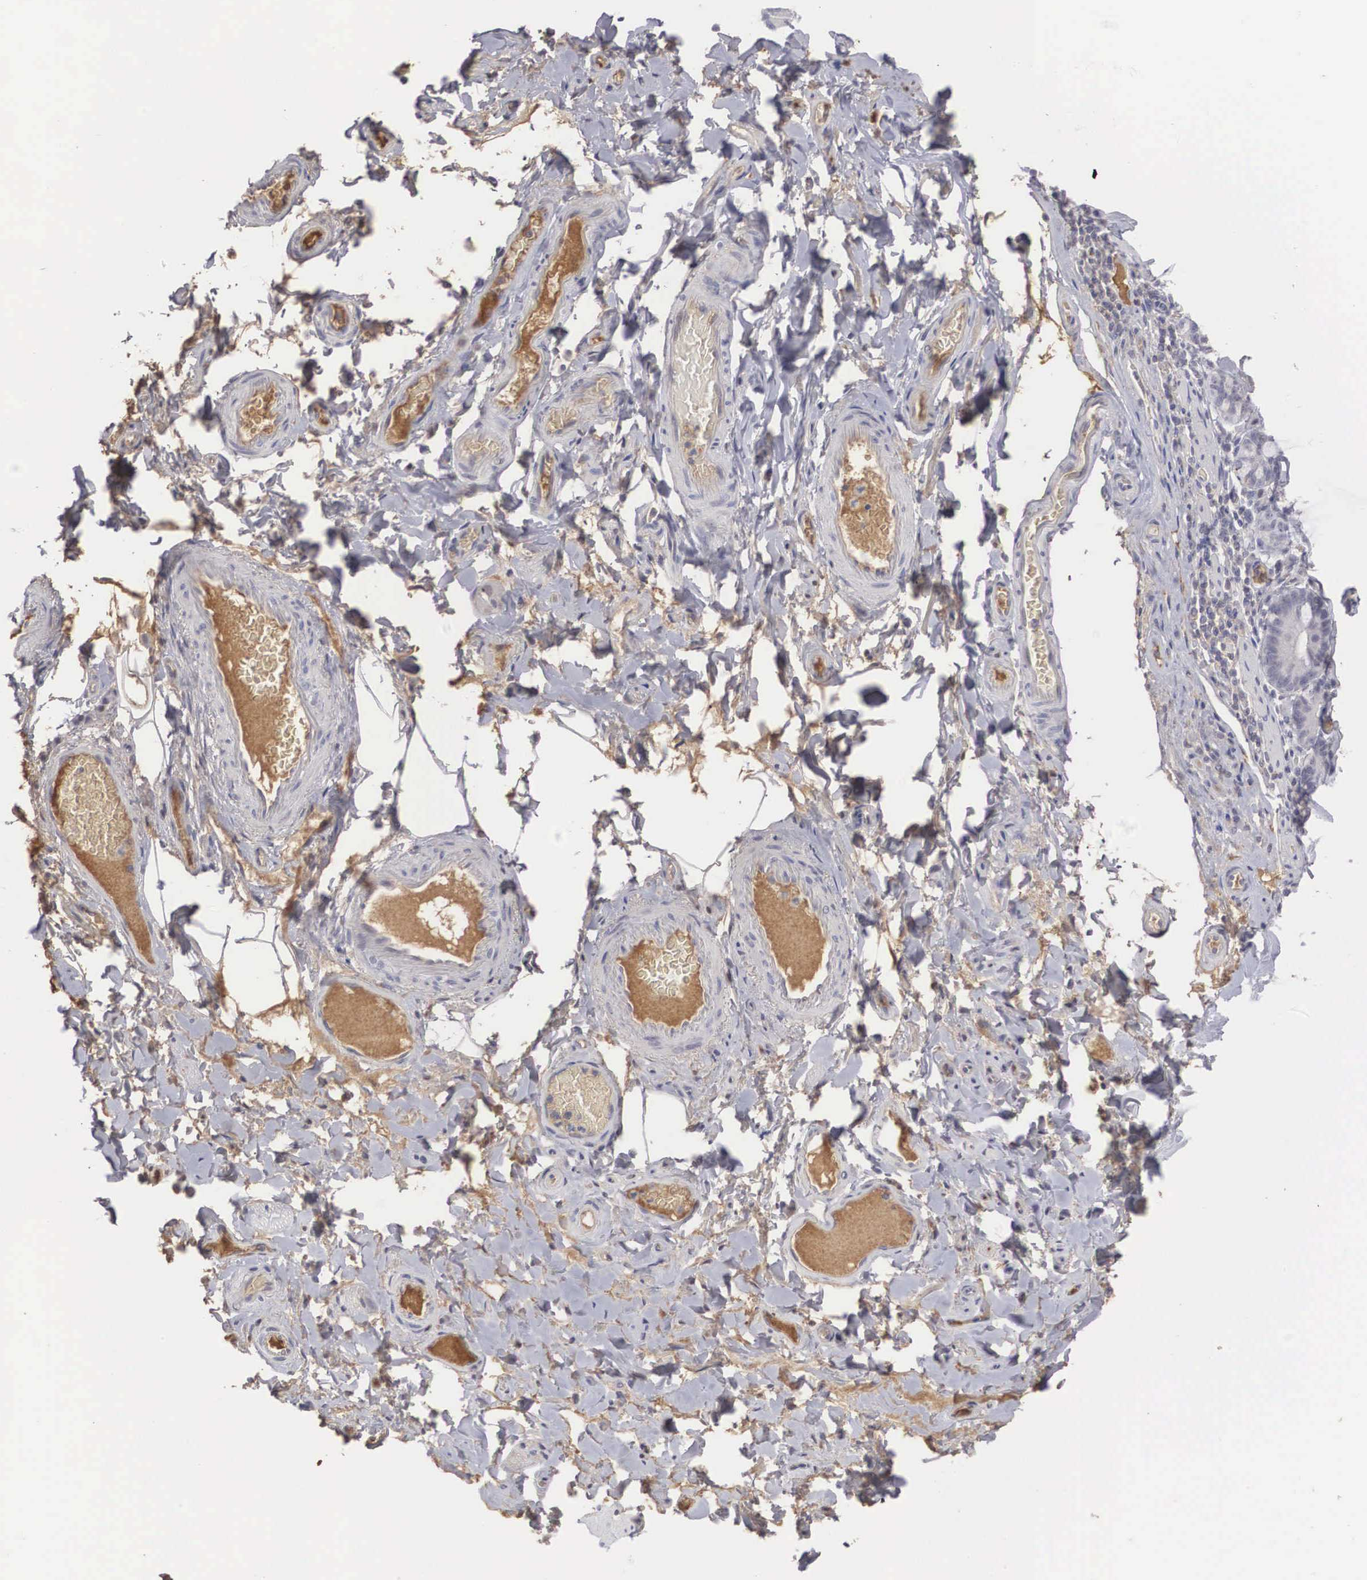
{"staining": {"intensity": "negative", "quantity": "none", "location": "none"}, "tissue": "adipose tissue", "cell_type": "Adipocytes", "image_type": "normal", "snomed": [{"axis": "morphology", "description": "Normal tissue, NOS"}, {"axis": "topography", "description": "Duodenum"}], "caption": "This is a image of immunohistochemistry staining of benign adipose tissue, which shows no expression in adipocytes.", "gene": "RBPJ", "patient": {"sex": "male", "age": 63}}